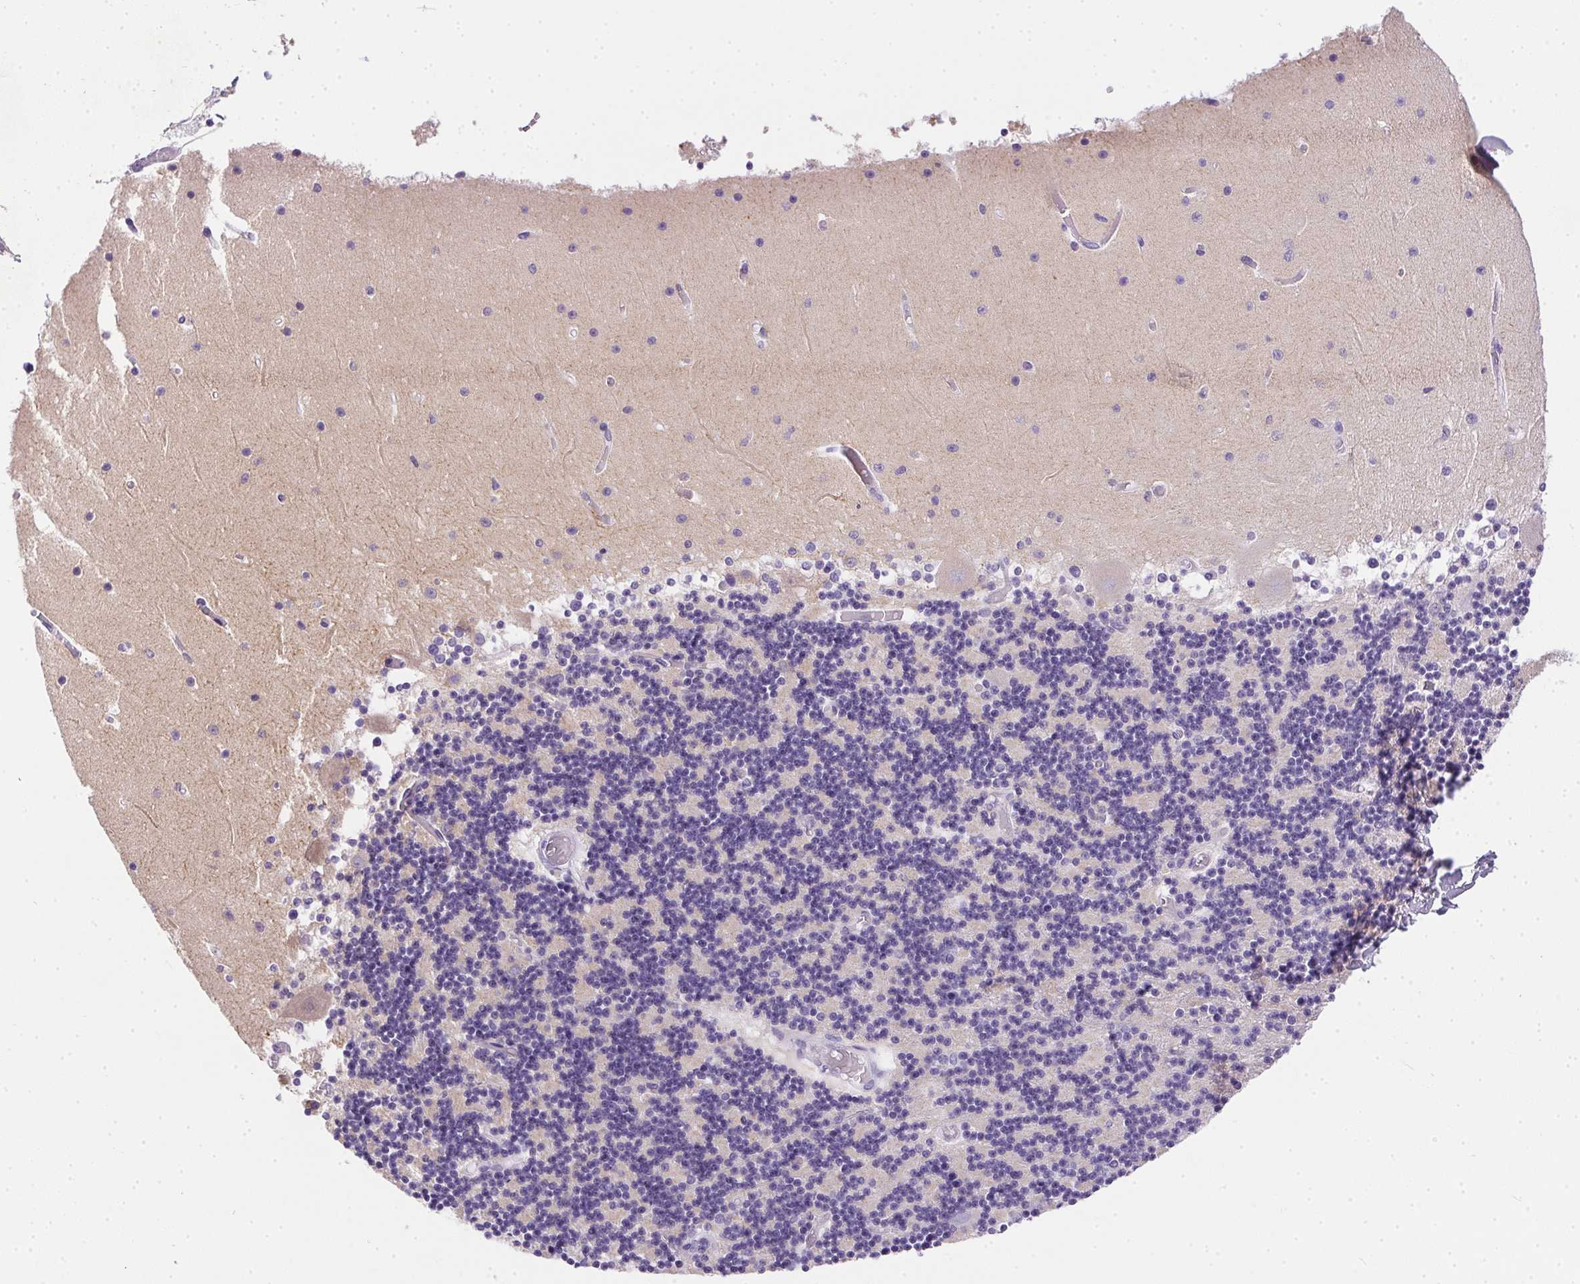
{"staining": {"intensity": "negative", "quantity": "none", "location": "none"}, "tissue": "cerebellum", "cell_type": "Cells in granular layer", "image_type": "normal", "snomed": [{"axis": "morphology", "description": "Normal tissue, NOS"}, {"axis": "topography", "description": "Cerebellum"}], "caption": "Photomicrograph shows no significant protein positivity in cells in granular layer of unremarkable cerebellum.", "gene": "SSTR4", "patient": {"sex": "female", "age": 28}}